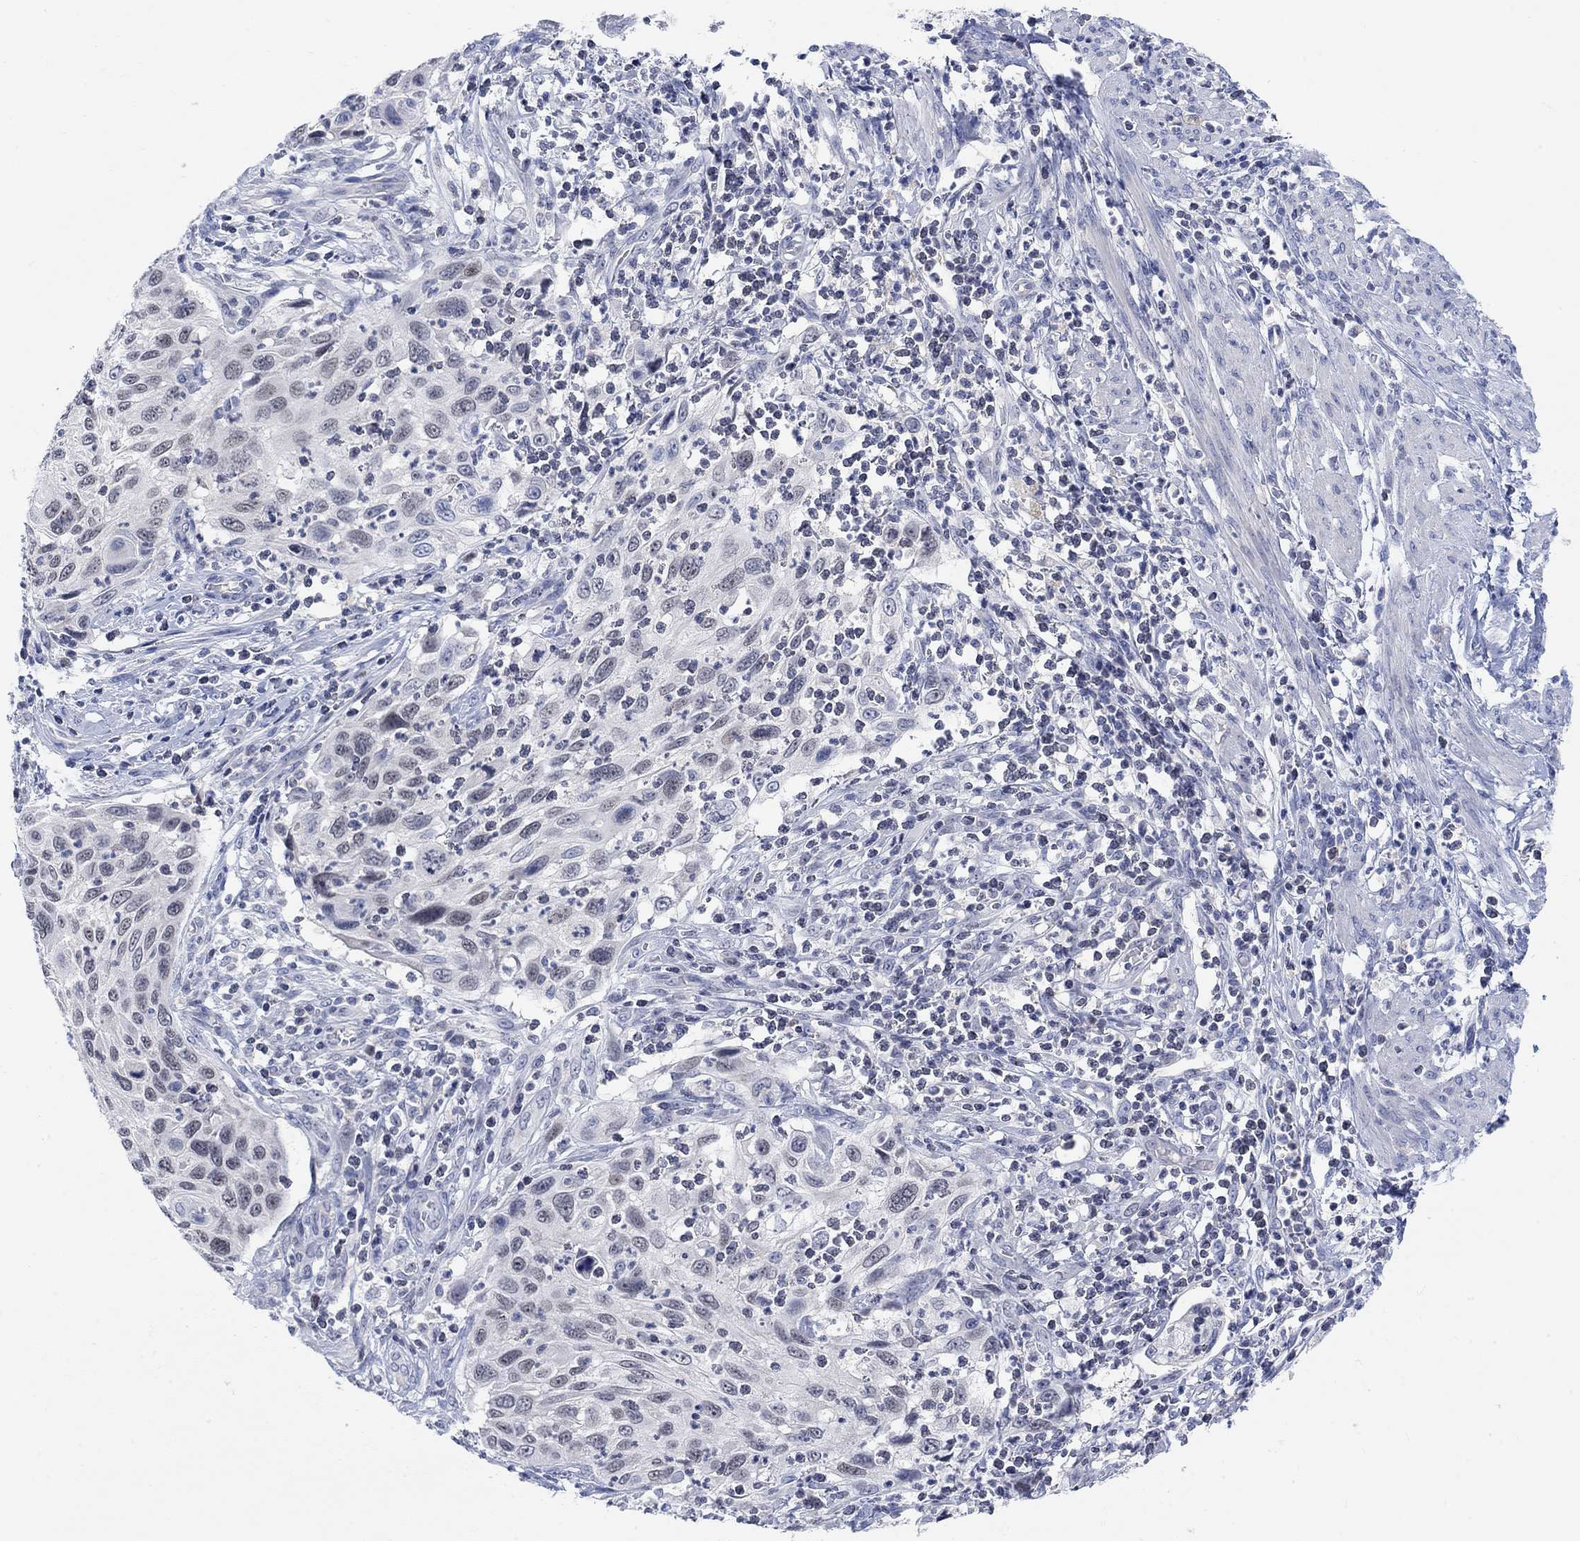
{"staining": {"intensity": "negative", "quantity": "none", "location": "none"}, "tissue": "cervical cancer", "cell_type": "Tumor cells", "image_type": "cancer", "snomed": [{"axis": "morphology", "description": "Squamous cell carcinoma, NOS"}, {"axis": "topography", "description": "Cervix"}], "caption": "This image is of cervical cancer (squamous cell carcinoma) stained with immunohistochemistry to label a protein in brown with the nuclei are counter-stained blue. There is no staining in tumor cells.", "gene": "ATP6V1E2", "patient": {"sex": "female", "age": 70}}